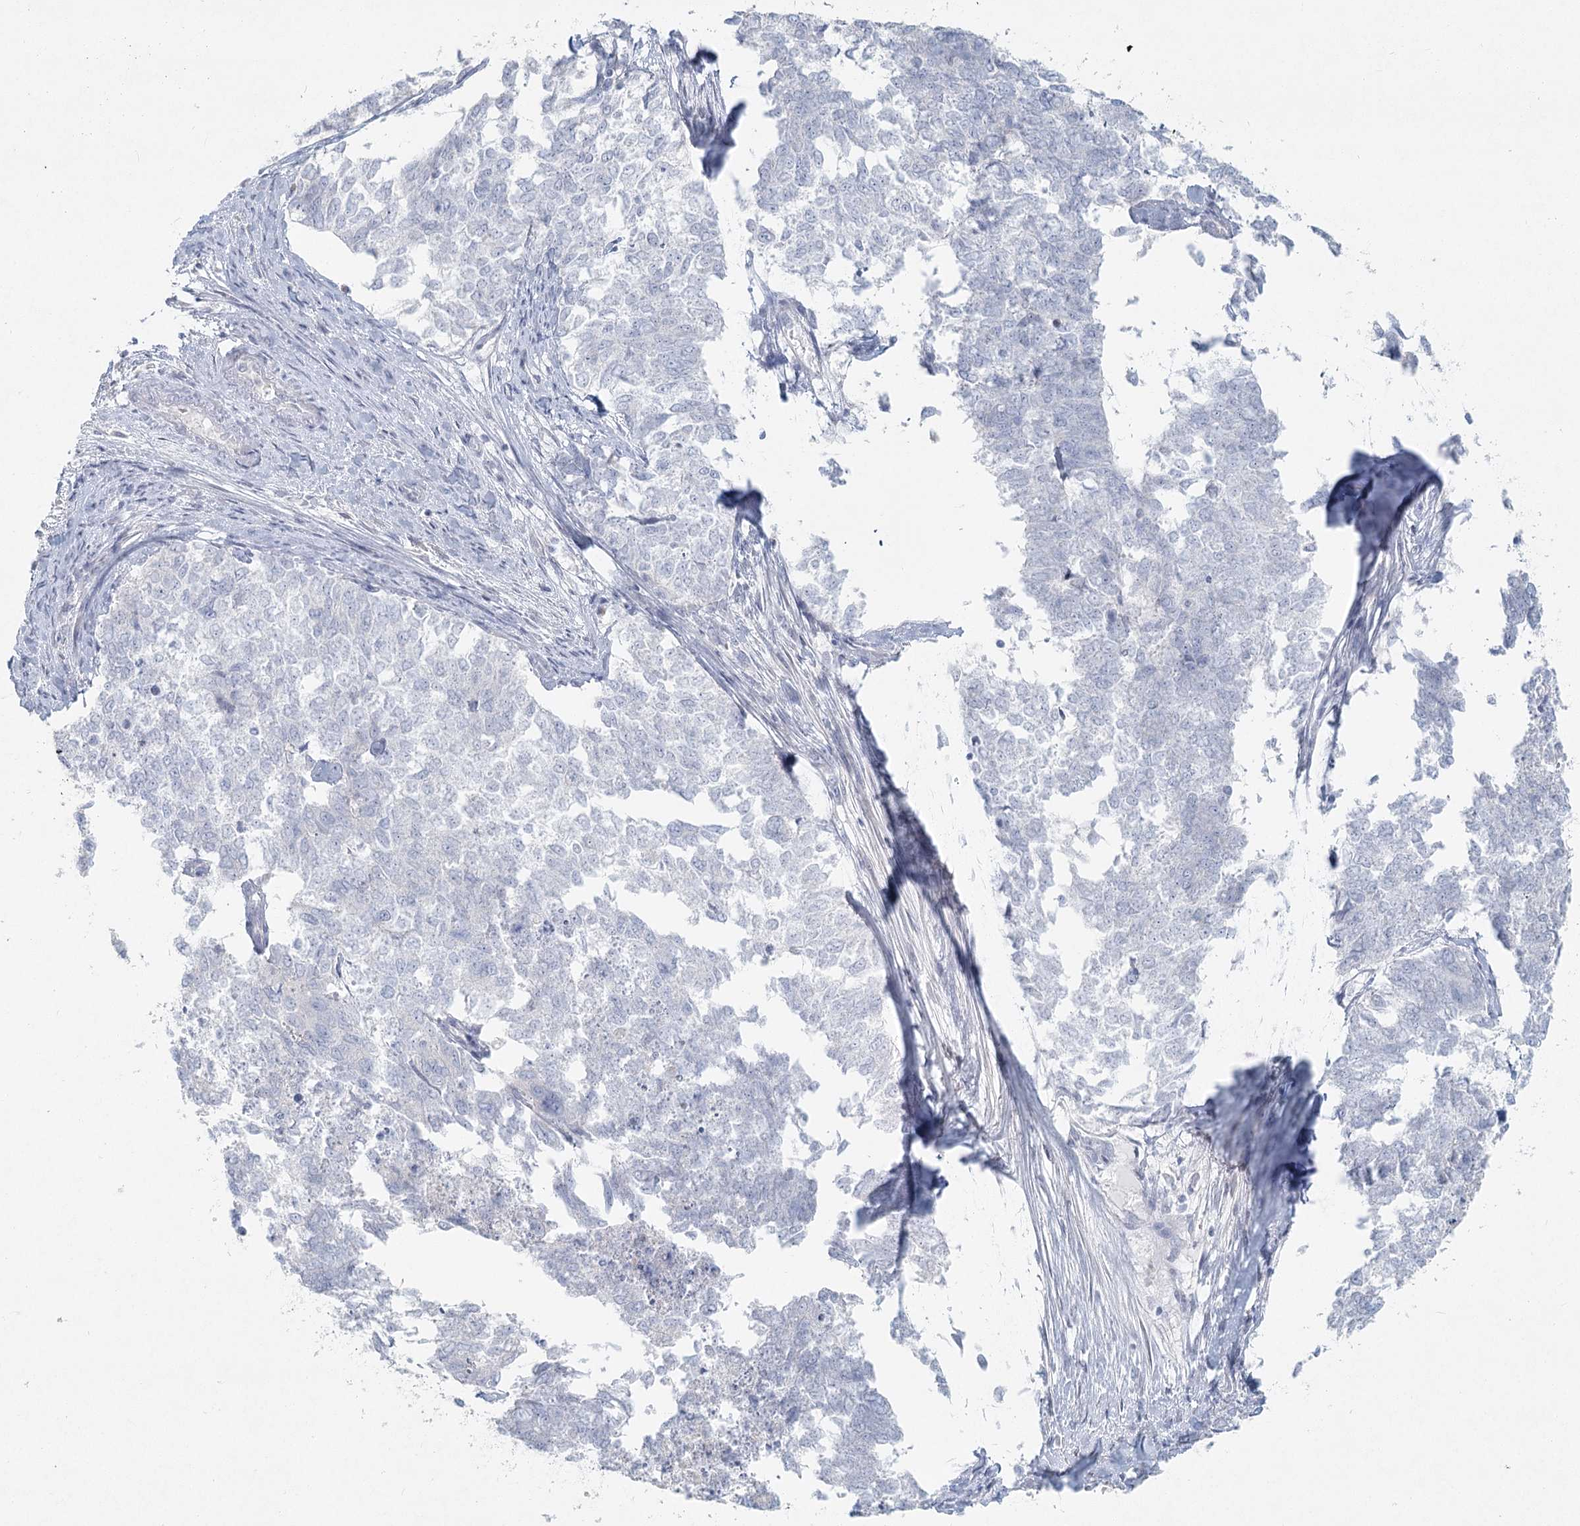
{"staining": {"intensity": "negative", "quantity": "none", "location": "none"}, "tissue": "cervical cancer", "cell_type": "Tumor cells", "image_type": "cancer", "snomed": [{"axis": "morphology", "description": "Squamous cell carcinoma, NOS"}, {"axis": "topography", "description": "Cervix"}], "caption": "Human cervical squamous cell carcinoma stained for a protein using immunohistochemistry (IHC) demonstrates no staining in tumor cells.", "gene": "LRP2BP", "patient": {"sex": "female", "age": 63}}